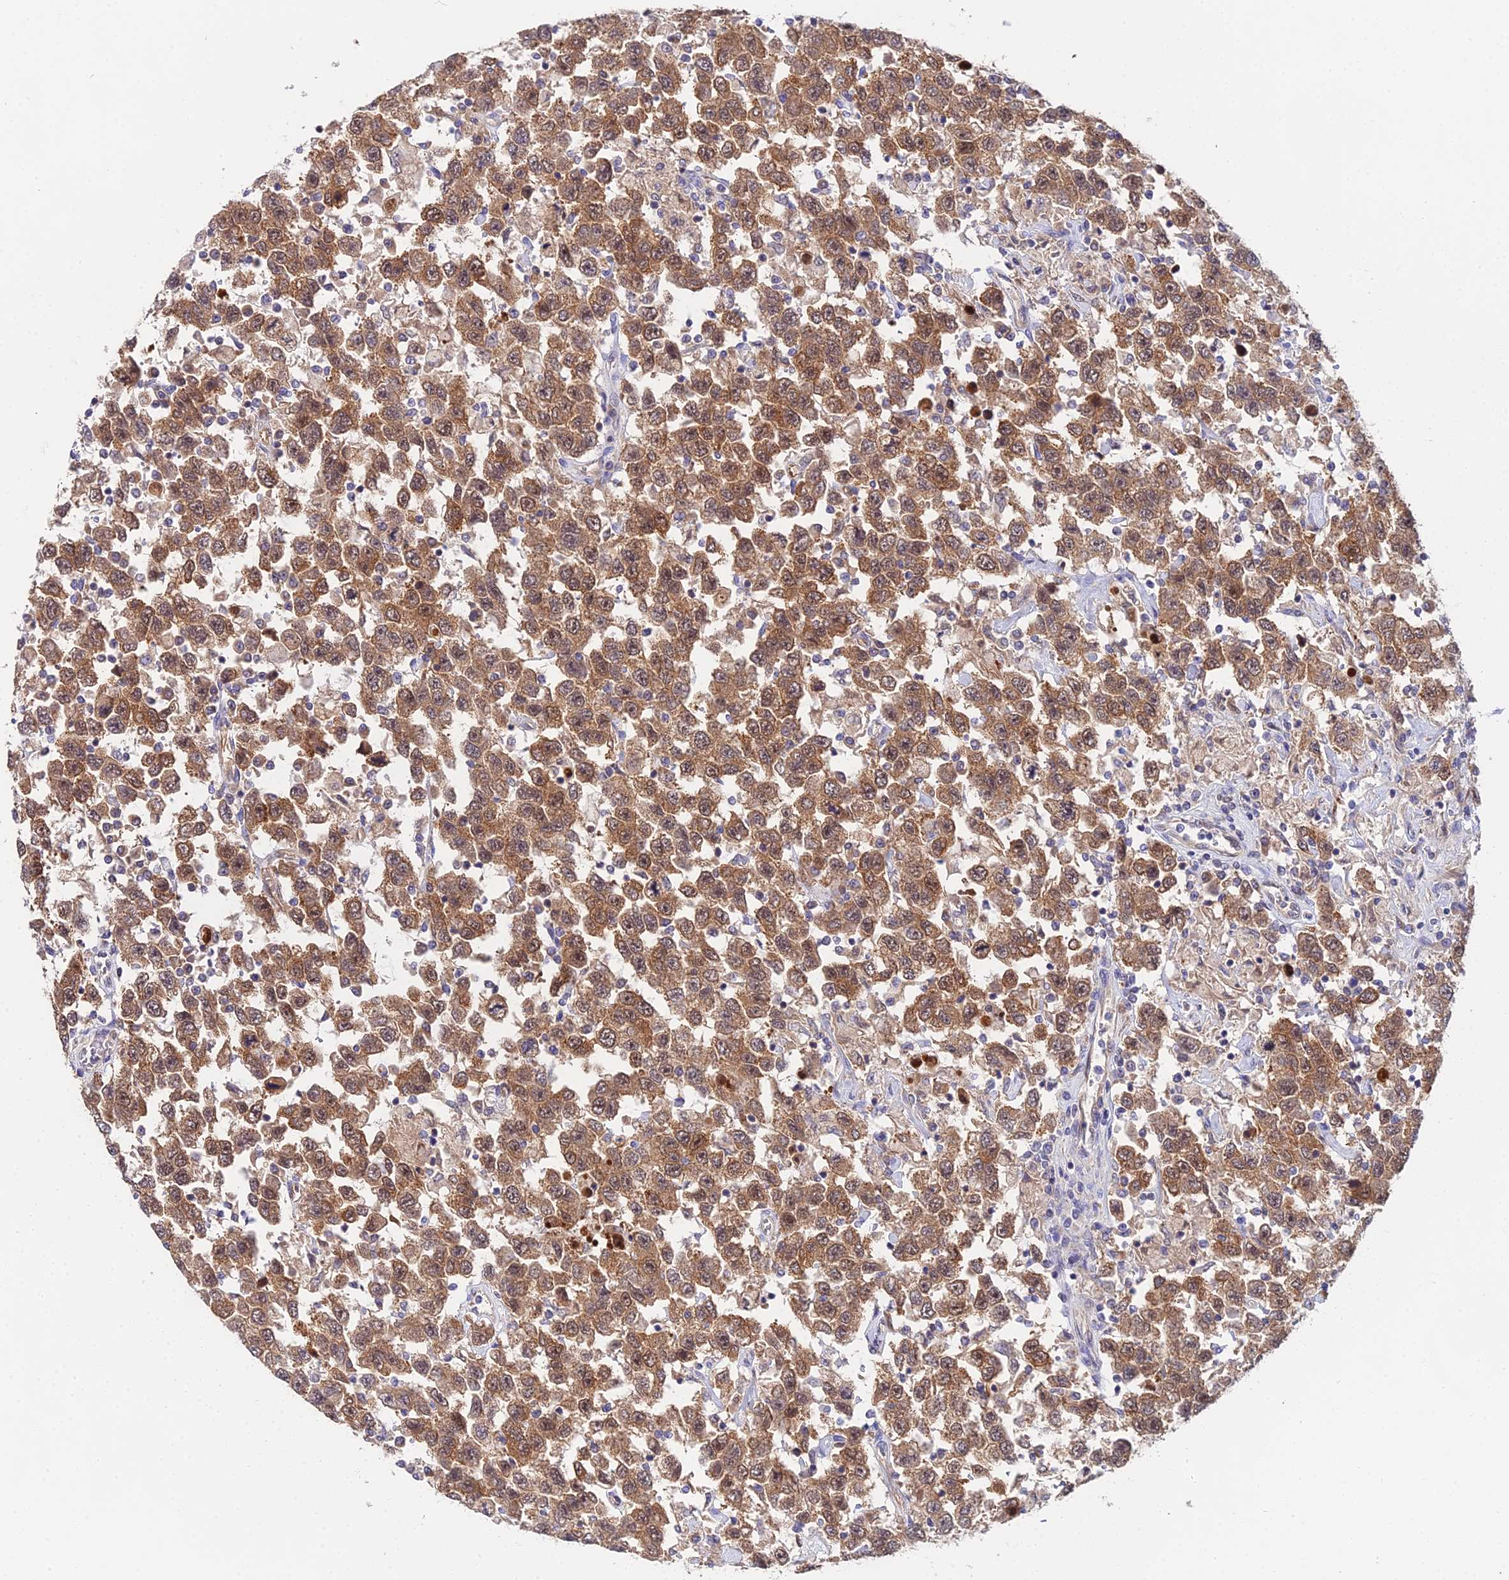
{"staining": {"intensity": "moderate", "quantity": ">75%", "location": "cytoplasmic/membranous,nuclear"}, "tissue": "testis cancer", "cell_type": "Tumor cells", "image_type": "cancer", "snomed": [{"axis": "morphology", "description": "Seminoma, NOS"}, {"axis": "topography", "description": "Testis"}], "caption": "Immunohistochemistry photomicrograph of human testis cancer (seminoma) stained for a protein (brown), which reveals medium levels of moderate cytoplasmic/membranous and nuclear expression in about >75% of tumor cells.", "gene": "PPP2R2C", "patient": {"sex": "male", "age": 41}}